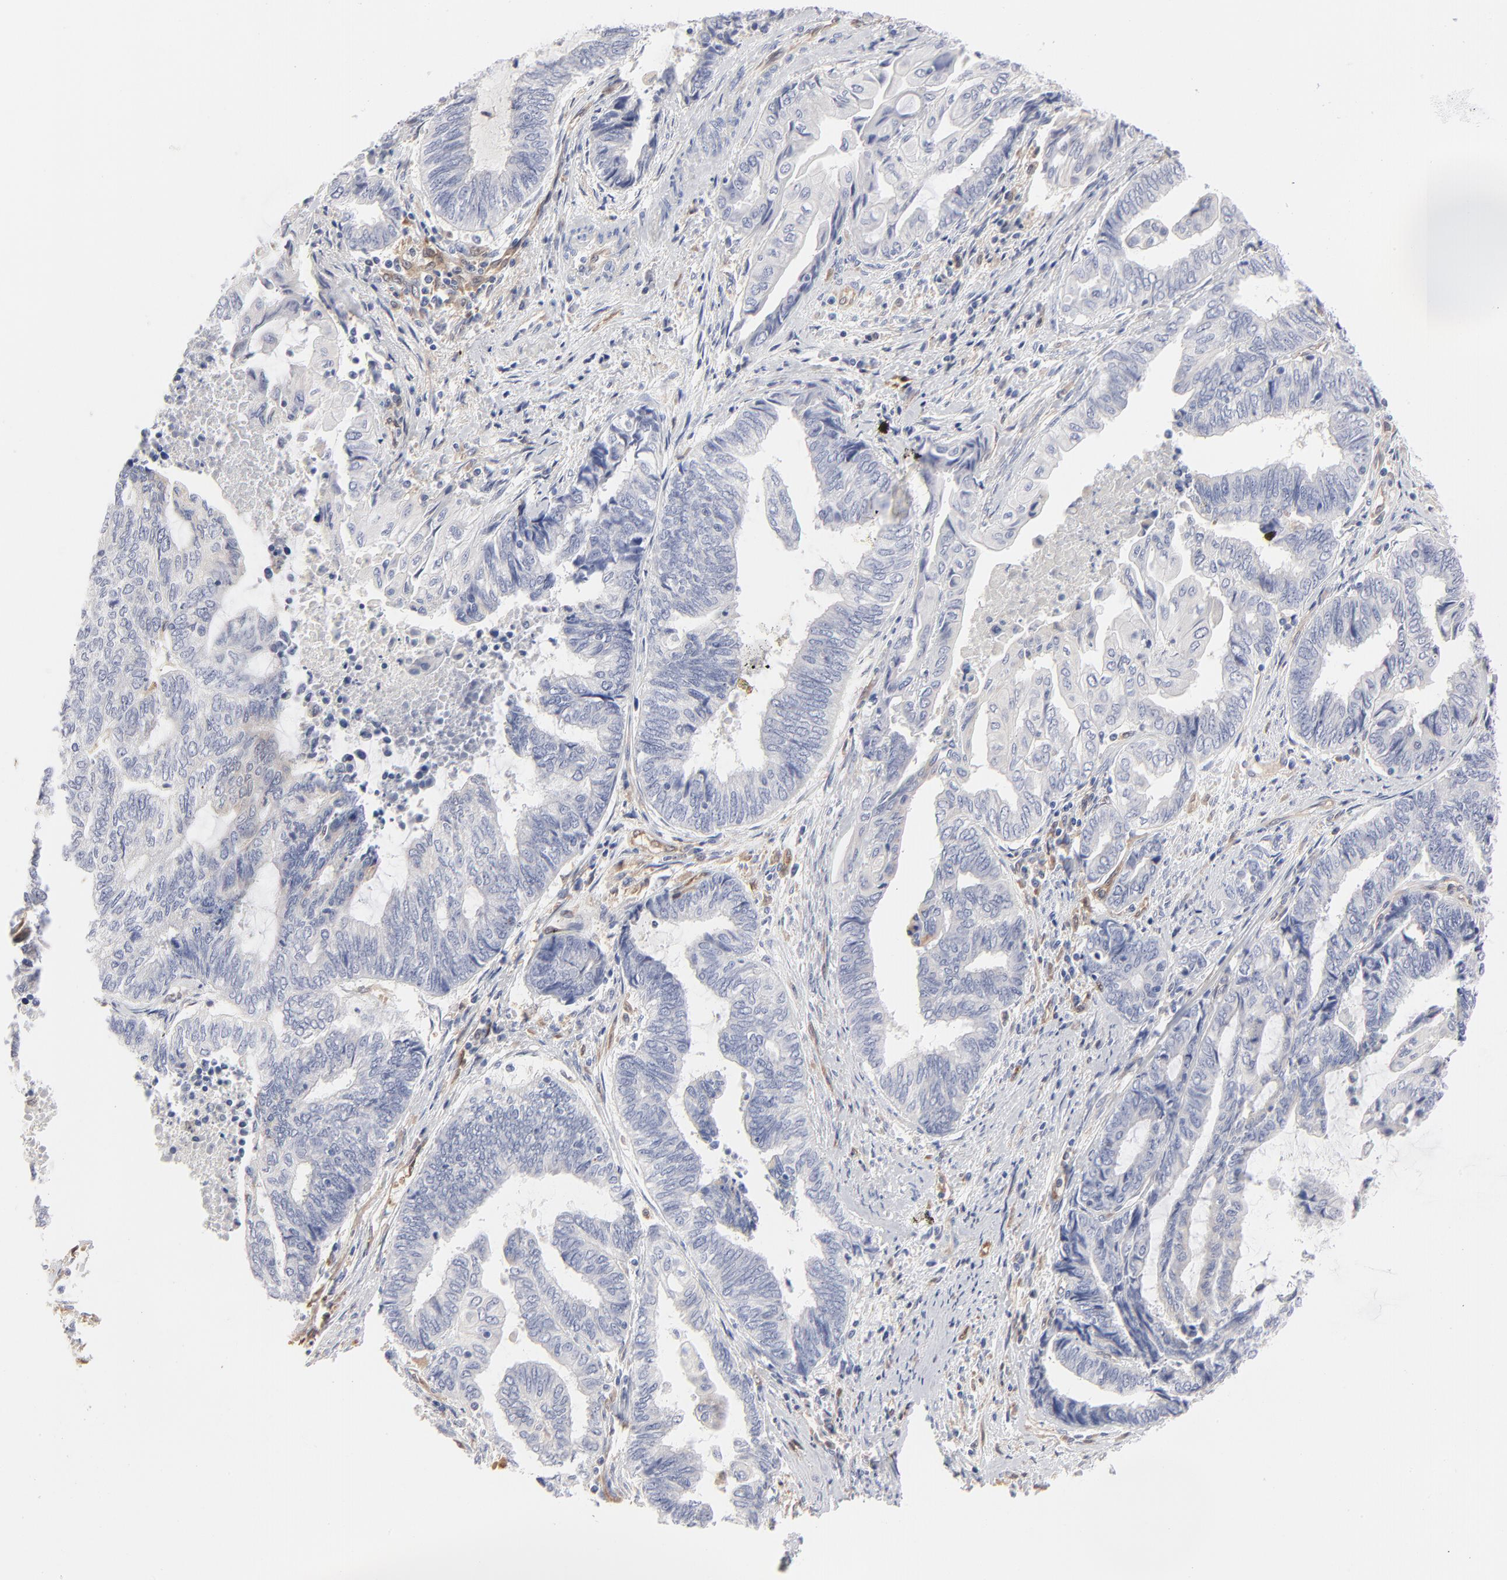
{"staining": {"intensity": "negative", "quantity": "none", "location": "none"}, "tissue": "endometrial cancer", "cell_type": "Tumor cells", "image_type": "cancer", "snomed": [{"axis": "morphology", "description": "Adenocarcinoma, NOS"}, {"axis": "topography", "description": "Uterus"}, {"axis": "topography", "description": "Endometrium"}], "caption": "DAB (3,3'-diaminobenzidine) immunohistochemical staining of adenocarcinoma (endometrial) demonstrates no significant expression in tumor cells.", "gene": "ARRB1", "patient": {"sex": "female", "age": 70}}